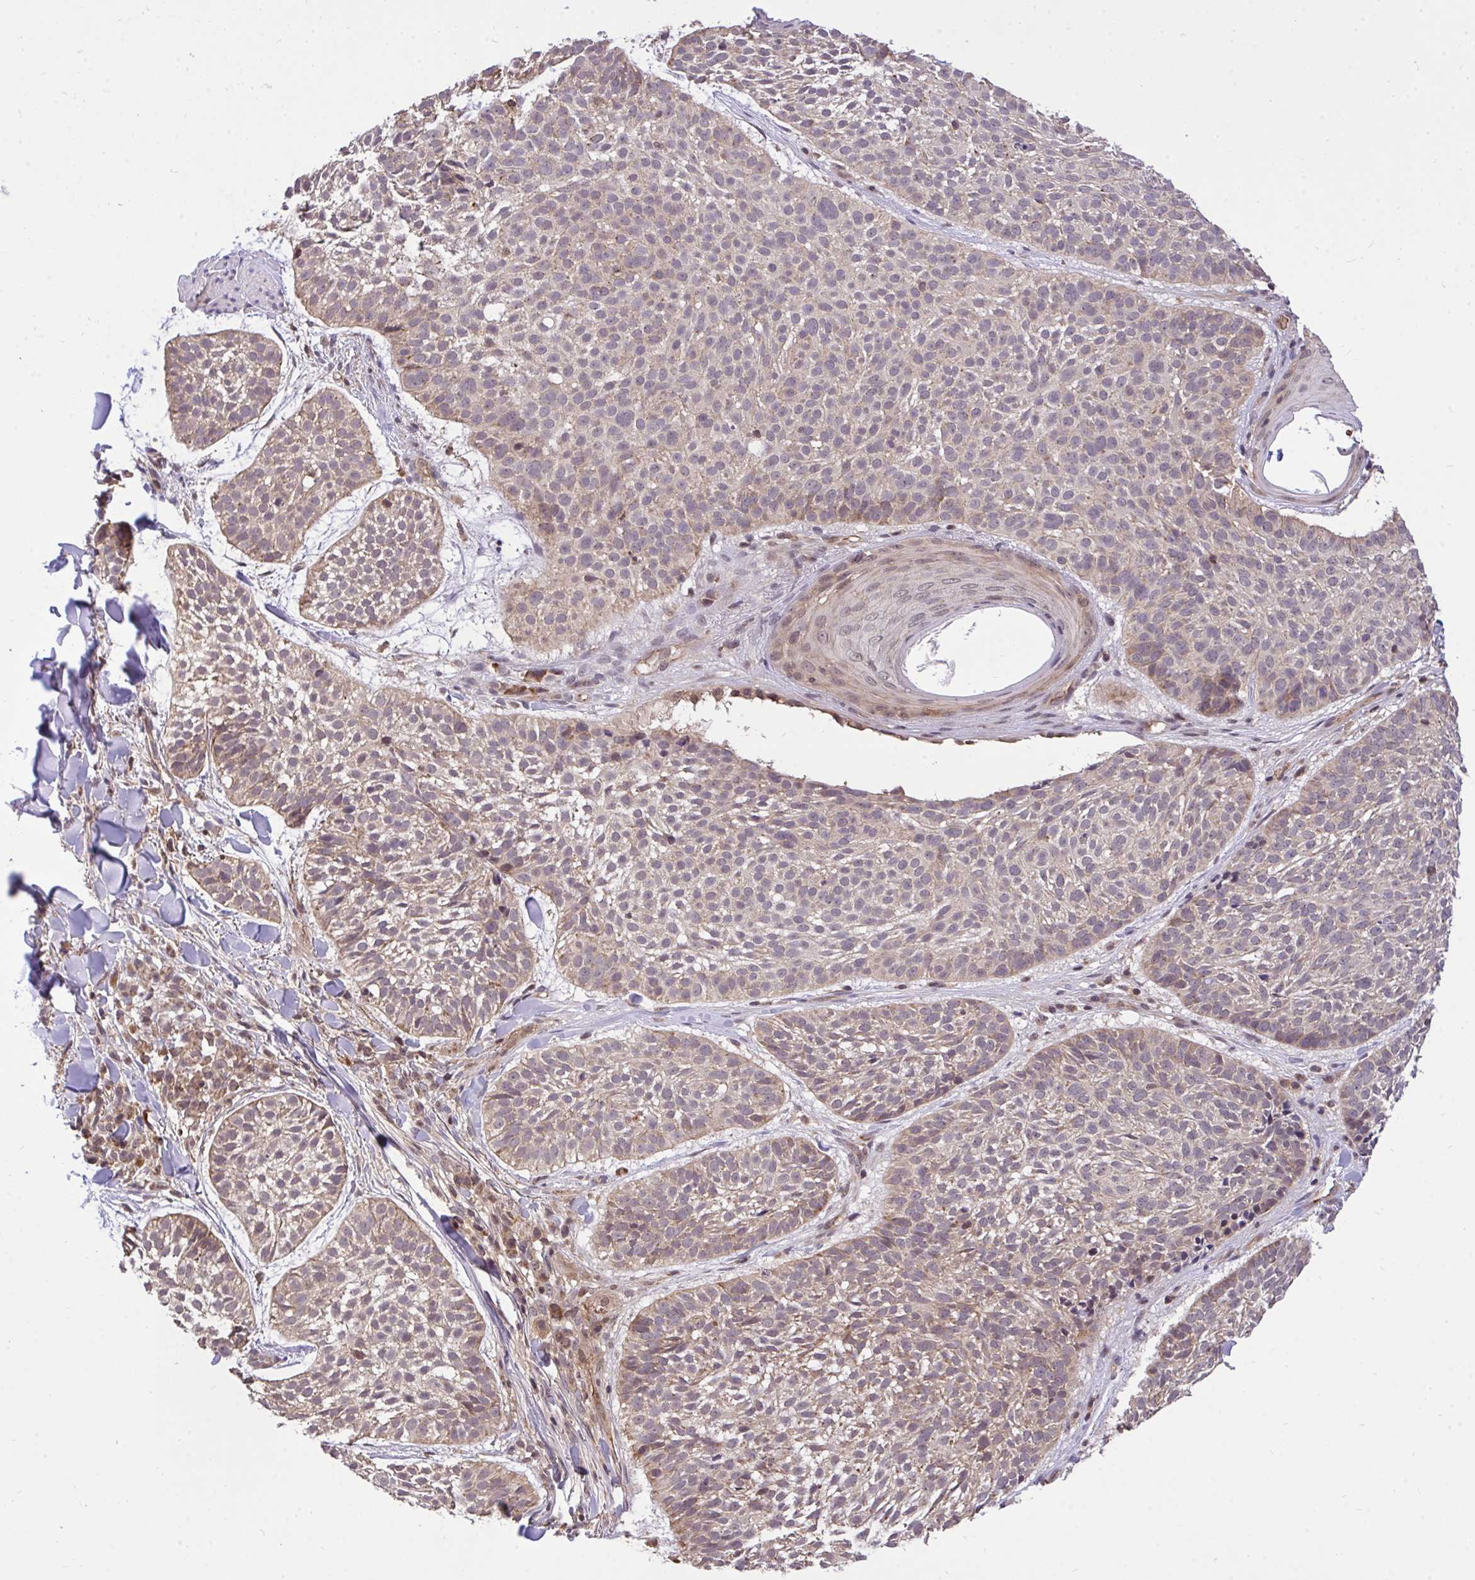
{"staining": {"intensity": "weak", "quantity": ">75%", "location": "cytoplasmic/membranous,nuclear"}, "tissue": "skin cancer", "cell_type": "Tumor cells", "image_type": "cancer", "snomed": [{"axis": "morphology", "description": "Basal cell carcinoma"}, {"axis": "topography", "description": "Skin"}, {"axis": "topography", "description": "Skin of scalp"}], "caption": "Skin basal cell carcinoma tissue displays weak cytoplasmic/membranous and nuclear staining in approximately >75% of tumor cells, visualized by immunohistochemistry. Using DAB (brown) and hematoxylin (blue) stains, captured at high magnification using brightfield microscopy.", "gene": "PPP1CA", "patient": {"sex": "female", "age": 45}}